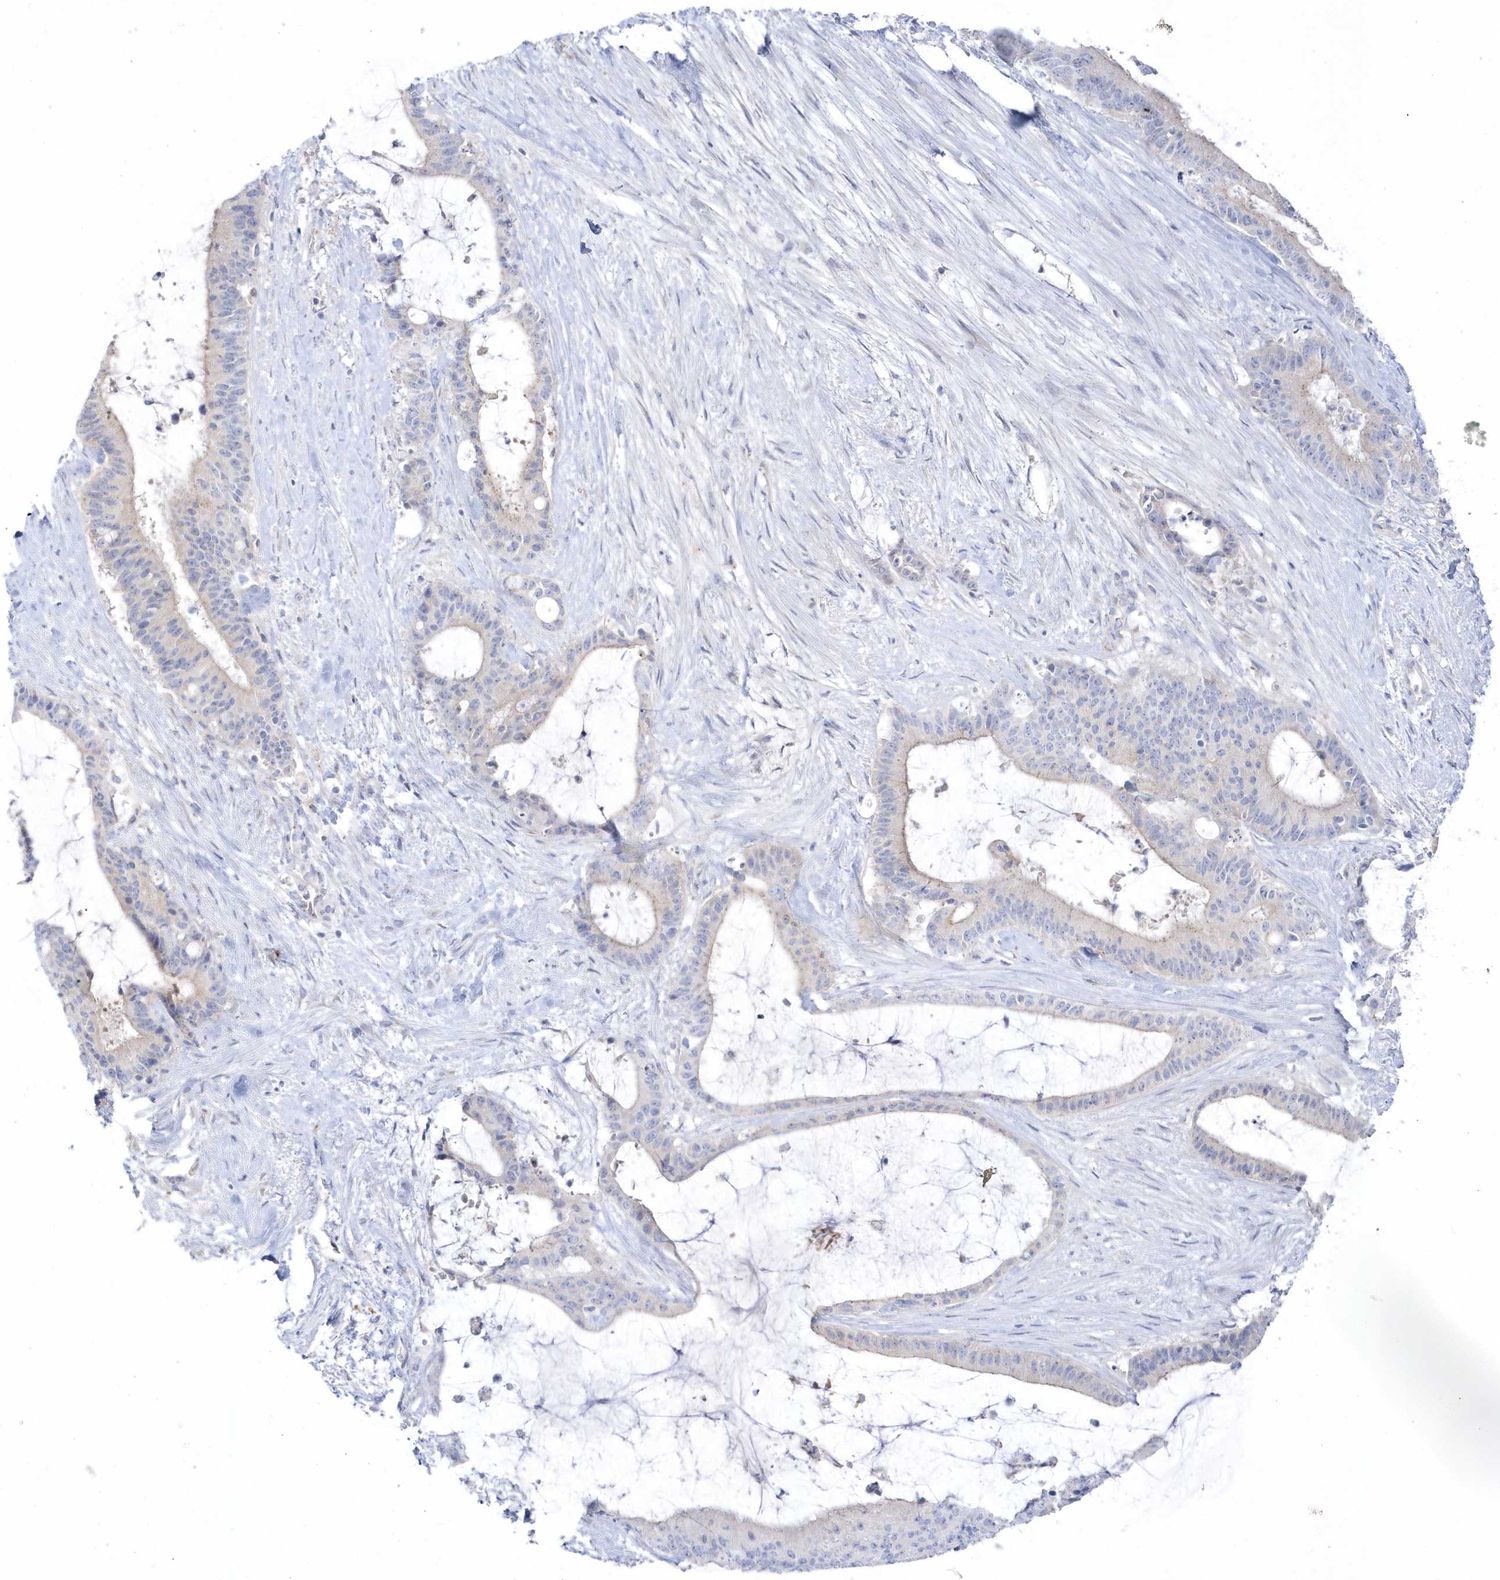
{"staining": {"intensity": "weak", "quantity": "<25%", "location": "cytoplasmic/membranous"}, "tissue": "liver cancer", "cell_type": "Tumor cells", "image_type": "cancer", "snomed": [{"axis": "morphology", "description": "Normal tissue, NOS"}, {"axis": "morphology", "description": "Cholangiocarcinoma"}, {"axis": "topography", "description": "Liver"}, {"axis": "topography", "description": "Peripheral nerve tissue"}], "caption": "There is no significant staining in tumor cells of liver cancer (cholangiocarcinoma). Nuclei are stained in blue.", "gene": "SEMA3D", "patient": {"sex": "female", "age": 73}}